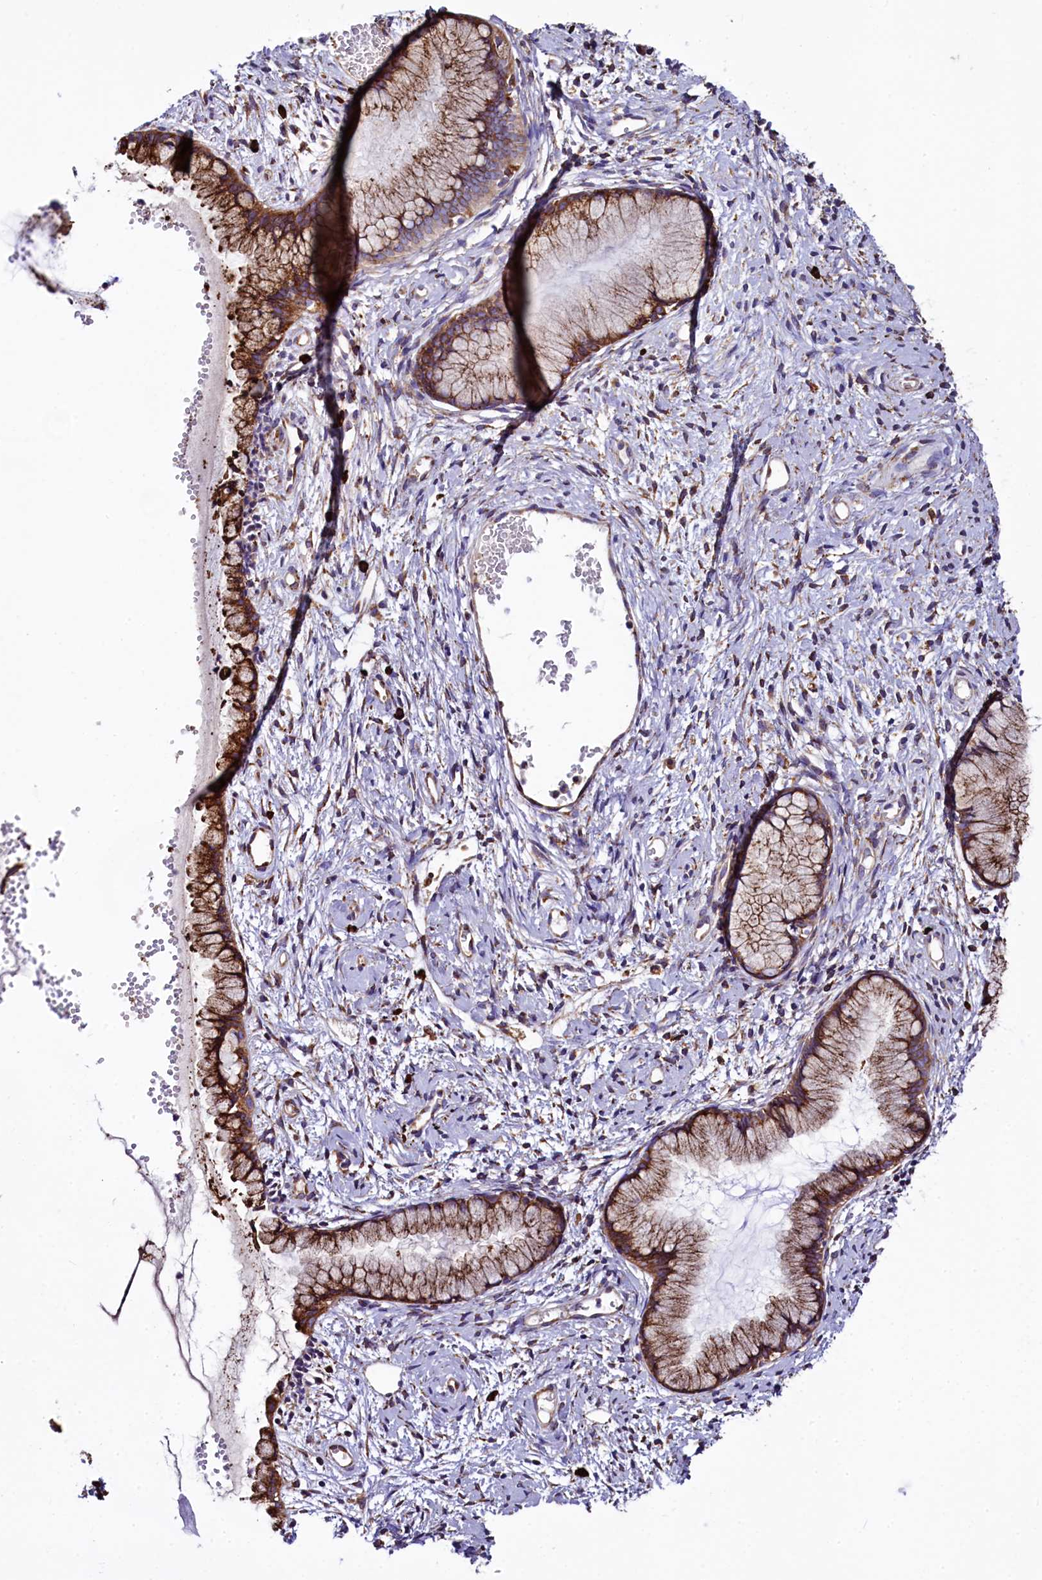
{"staining": {"intensity": "strong", "quantity": "25%-75%", "location": "cytoplasmic/membranous"}, "tissue": "cervix", "cell_type": "Glandular cells", "image_type": "normal", "snomed": [{"axis": "morphology", "description": "Normal tissue, NOS"}, {"axis": "topography", "description": "Cervix"}], "caption": "Cervix stained for a protein demonstrates strong cytoplasmic/membranous positivity in glandular cells. Nuclei are stained in blue.", "gene": "CAPS2", "patient": {"sex": "female", "age": 42}}